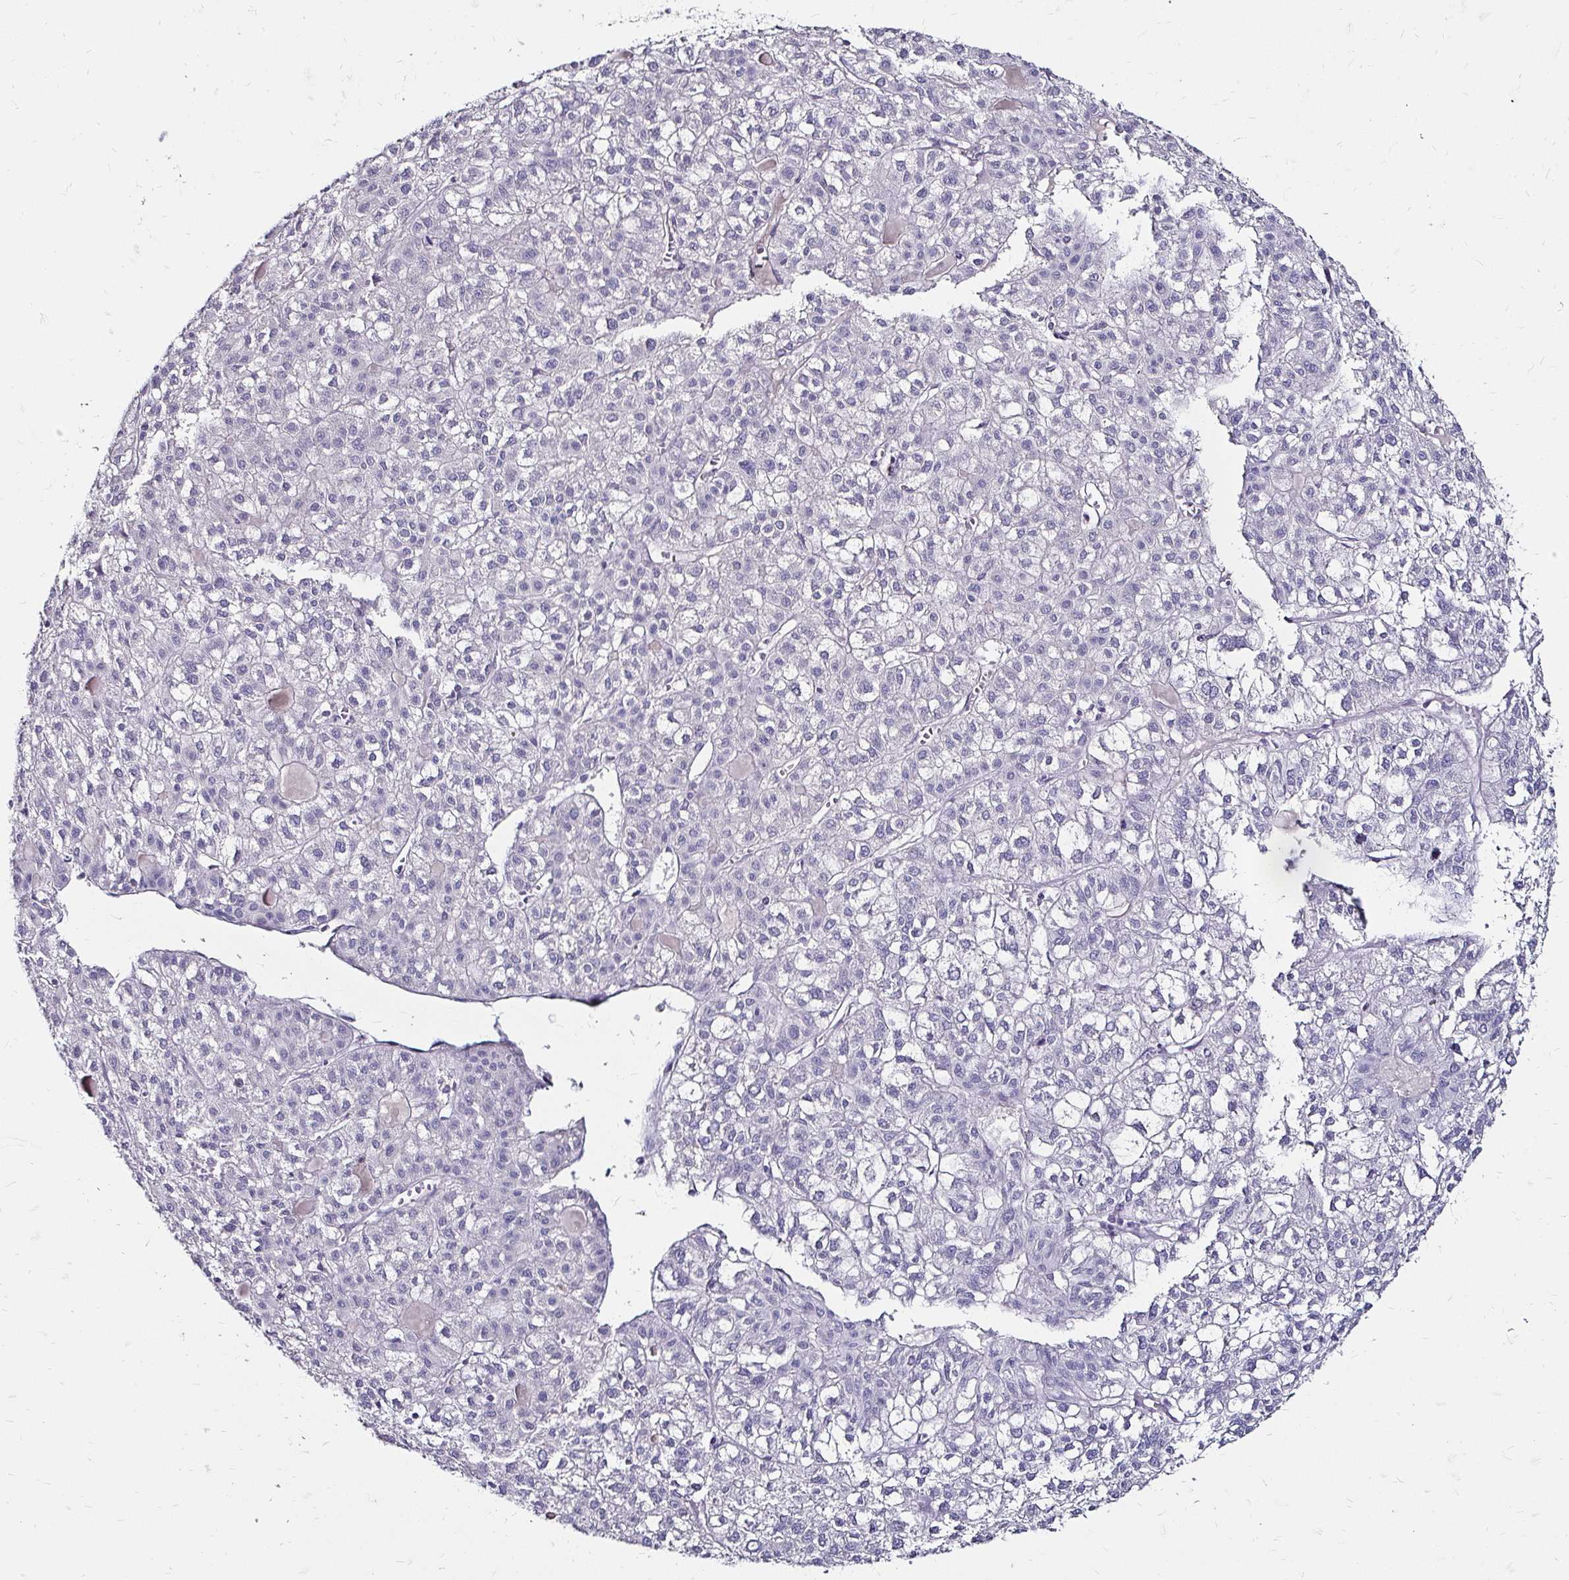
{"staining": {"intensity": "negative", "quantity": "none", "location": "none"}, "tissue": "liver cancer", "cell_type": "Tumor cells", "image_type": "cancer", "snomed": [{"axis": "morphology", "description": "Carcinoma, Hepatocellular, NOS"}, {"axis": "topography", "description": "Liver"}], "caption": "This is an IHC photomicrograph of hepatocellular carcinoma (liver). There is no positivity in tumor cells.", "gene": "SCG3", "patient": {"sex": "female", "age": 43}}